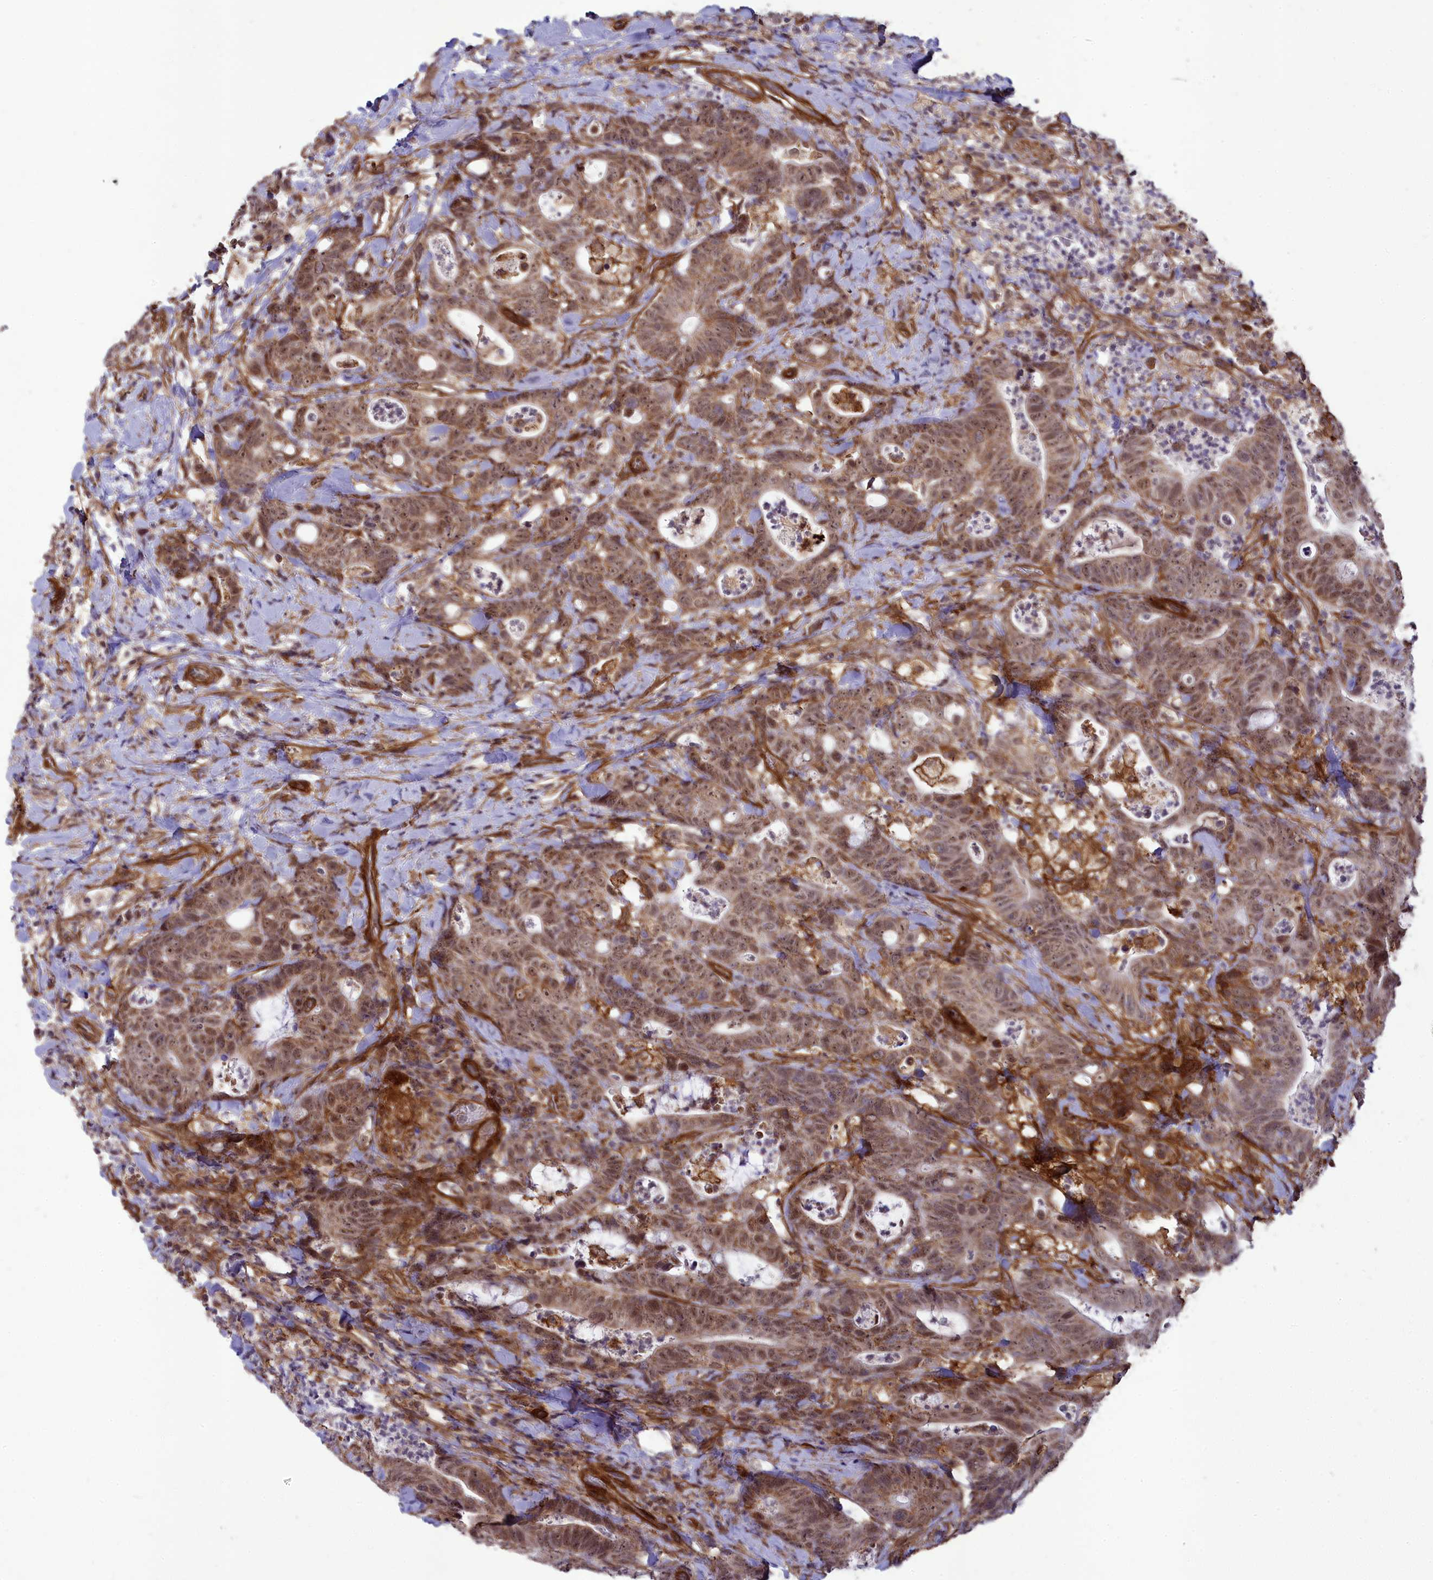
{"staining": {"intensity": "moderate", "quantity": ">75%", "location": "nuclear"}, "tissue": "colorectal cancer", "cell_type": "Tumor cells", "image_type": "cancer", "snomed": [{"axis": "morphology", "description": "Adenocarcinoma, NOS"}, {"axis": "topography", "description": "Colon"}], "caption": "Moderate nuclear expression is present in about >75% of tumor cells in adenocarcinoma (colorectal).", "gene": "TNS1", "patient": {"sex": "female", "age": 82}}